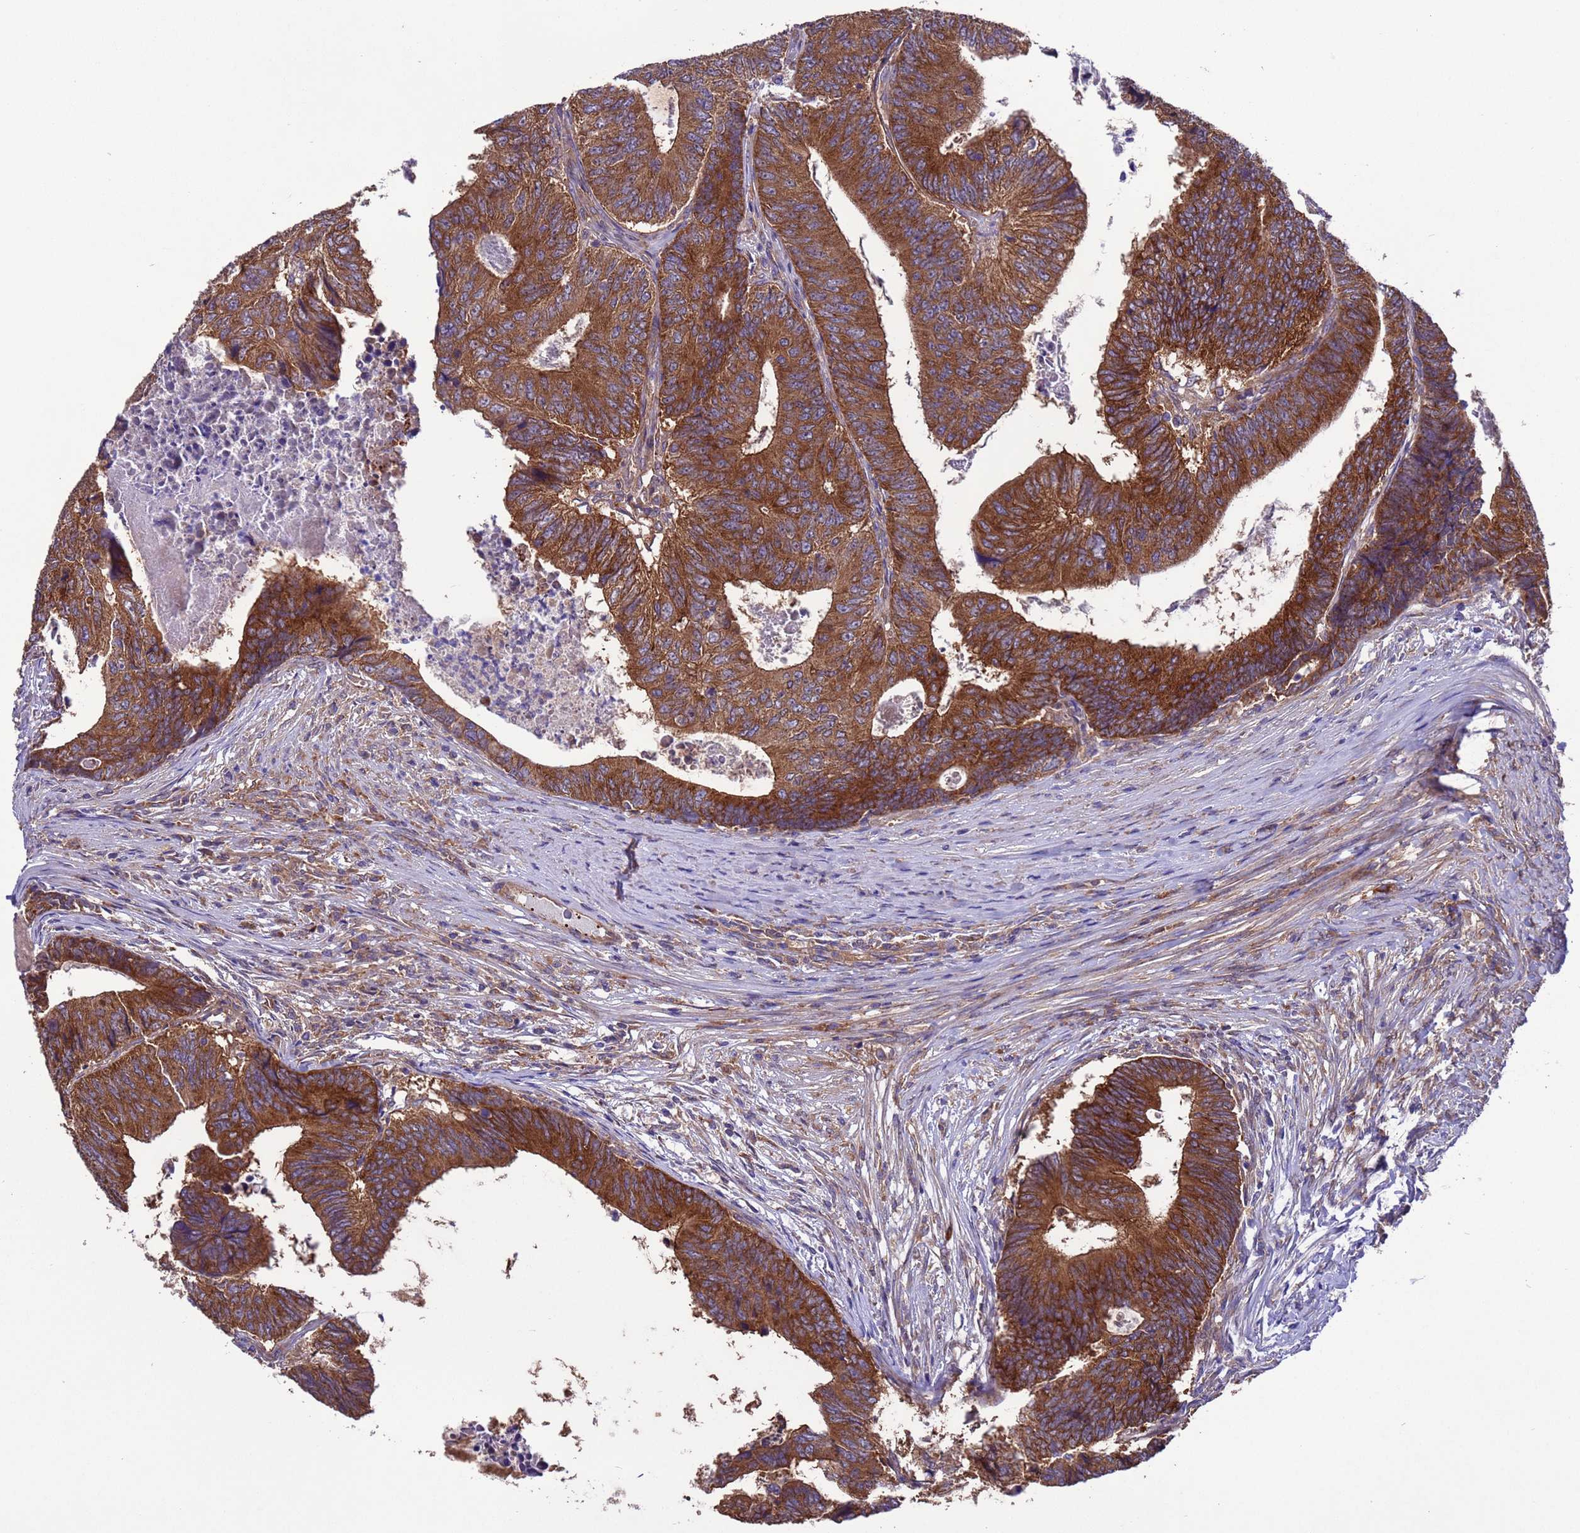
{"staining": {"intensity": "strong", "quantity": ">75%", "location": "cytoplasmic/membranous"}, "tissue": "colorectal cancer", "cell_type": "Tumor cells", "image_type": "cancer", "snomed": [{"axis": "morphology", "description": "Adenocarcinoma, NOS"}, {"axis": "topography", "description": "Colon"}], "caption": "Protein staining of colorectal cancer (adenocarcinoma) tissue reveals strong cytoplasmic/membranous positivity in about >75% of tumor cells. (DAB (3,3'-diaminobenzidine) = brown stain, brightfield microscopy at high magnification).", "gene": "ARHGAP12", "patient": {"sex": "female", "age": 67}}